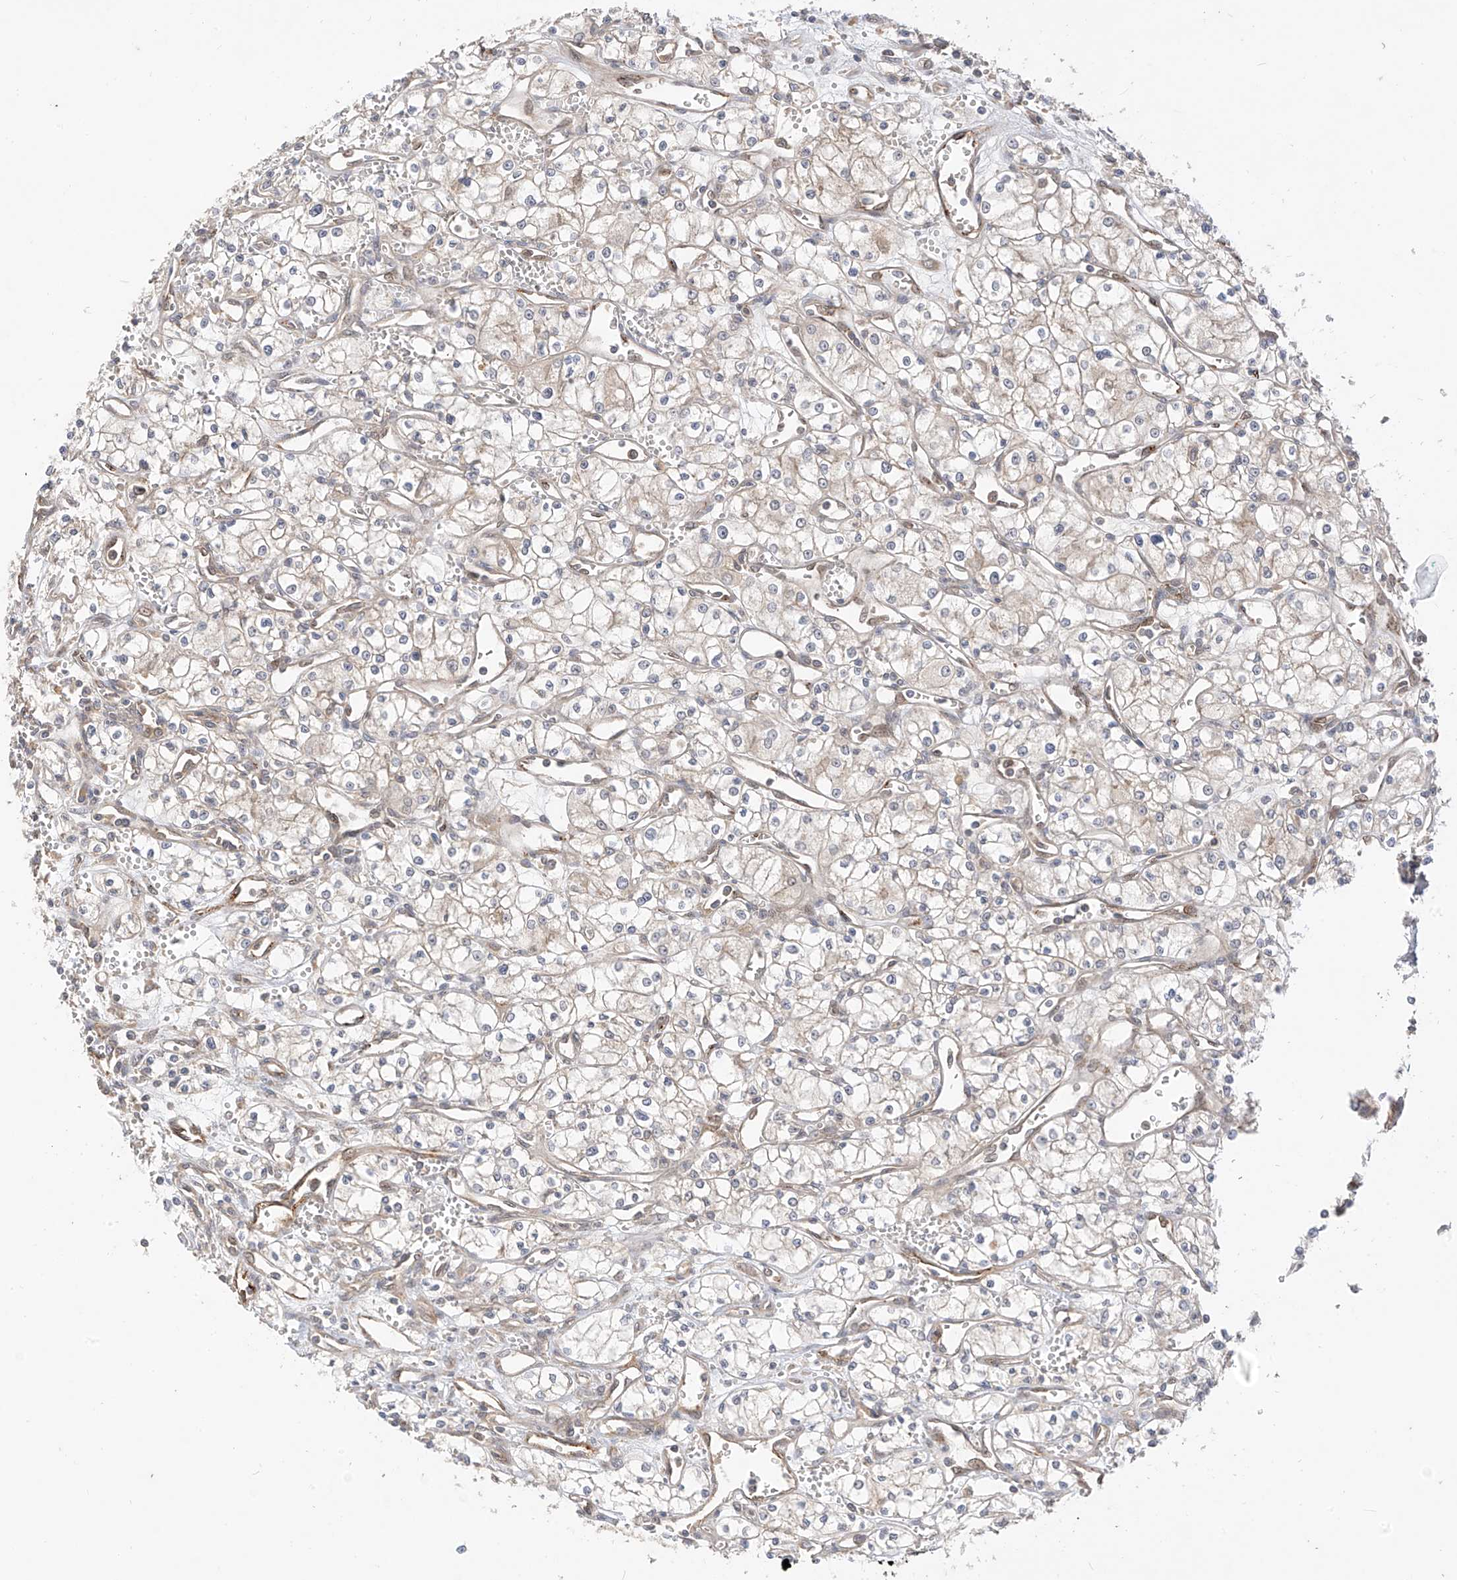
{"staining": {"intensity": "negative", "quantity": "none", "location": "none"}, "tissue": "renal cancer", "cell_type": "Tumor cells", "image_type": "cancer", "snomed": [{"axis": "morphology", "description": "Adenocarcinoma, NOS"}, {"axis": "topography", "description": "Kidney"}], "caption": "Immunohistochemistry photomicrograph of human renal cancer stained for a protein (brown), which demonstrates no staining in tumor cells.", "gene": "MRTFA", "patient": {"sex": "male", "age": 59}}